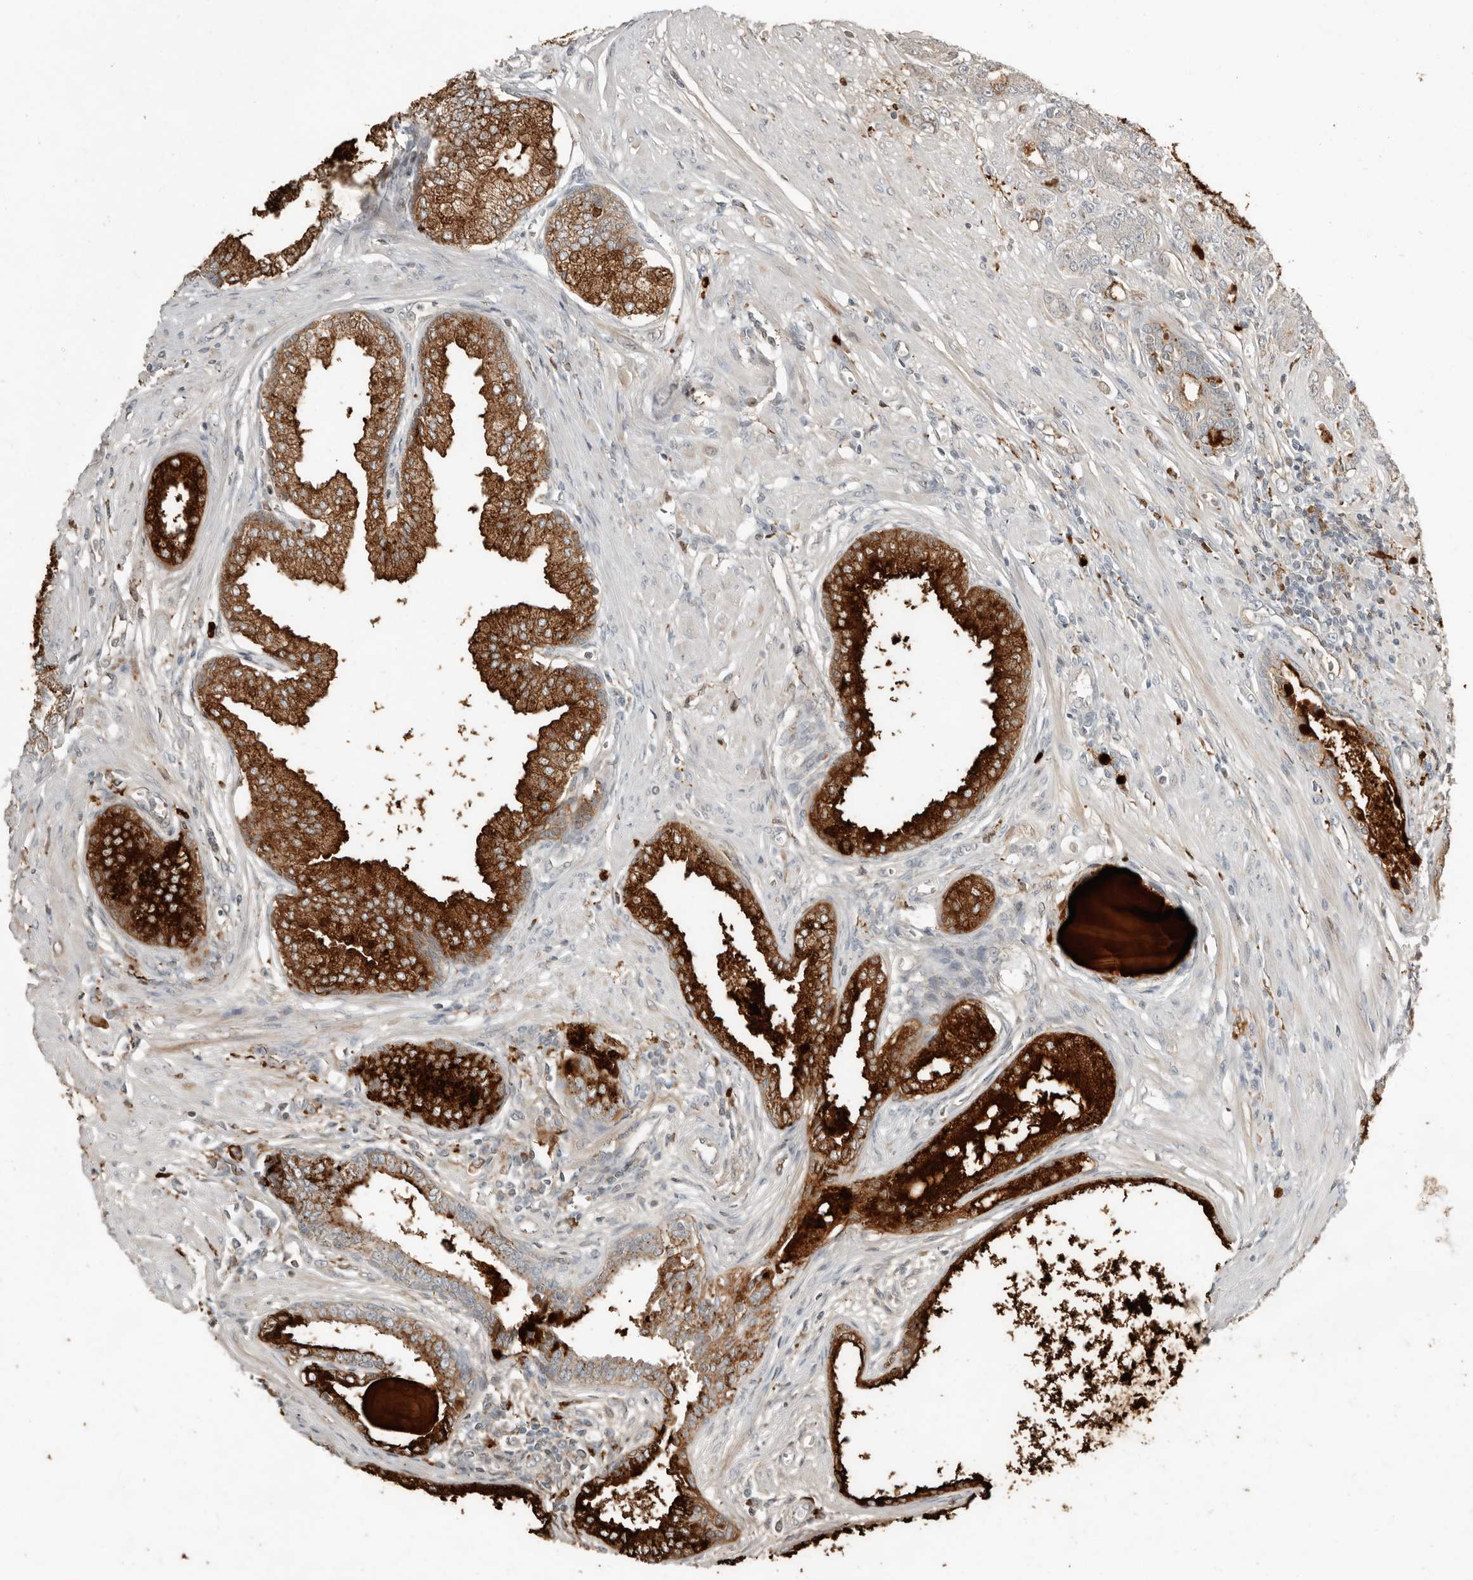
{"staining": {"intensity": "strong", "quantity": ">75%", "location": "cytoplasmic/membranous"}, "tissue": "prostate cancer", "cell_type": "Tumor cells", "image_type": "cancer", "snomed": [{"axis": "morphology", "description": "Adenocarcinoma, High grade"}, {"axis": "topography", "description": "Prostate"}], "caption": "This micrograph demonstrates prostate cancer (adenocarcinoma (high-grade)) stained with immunohistochemistry to label a protein in brown. The cytoplasmic/membranous of tumor cells show strong positivity for the protein. Nuclei are counter-stained blue.", "gene": "KLHL38", "patient": {"sex": "male", "age": 62}}